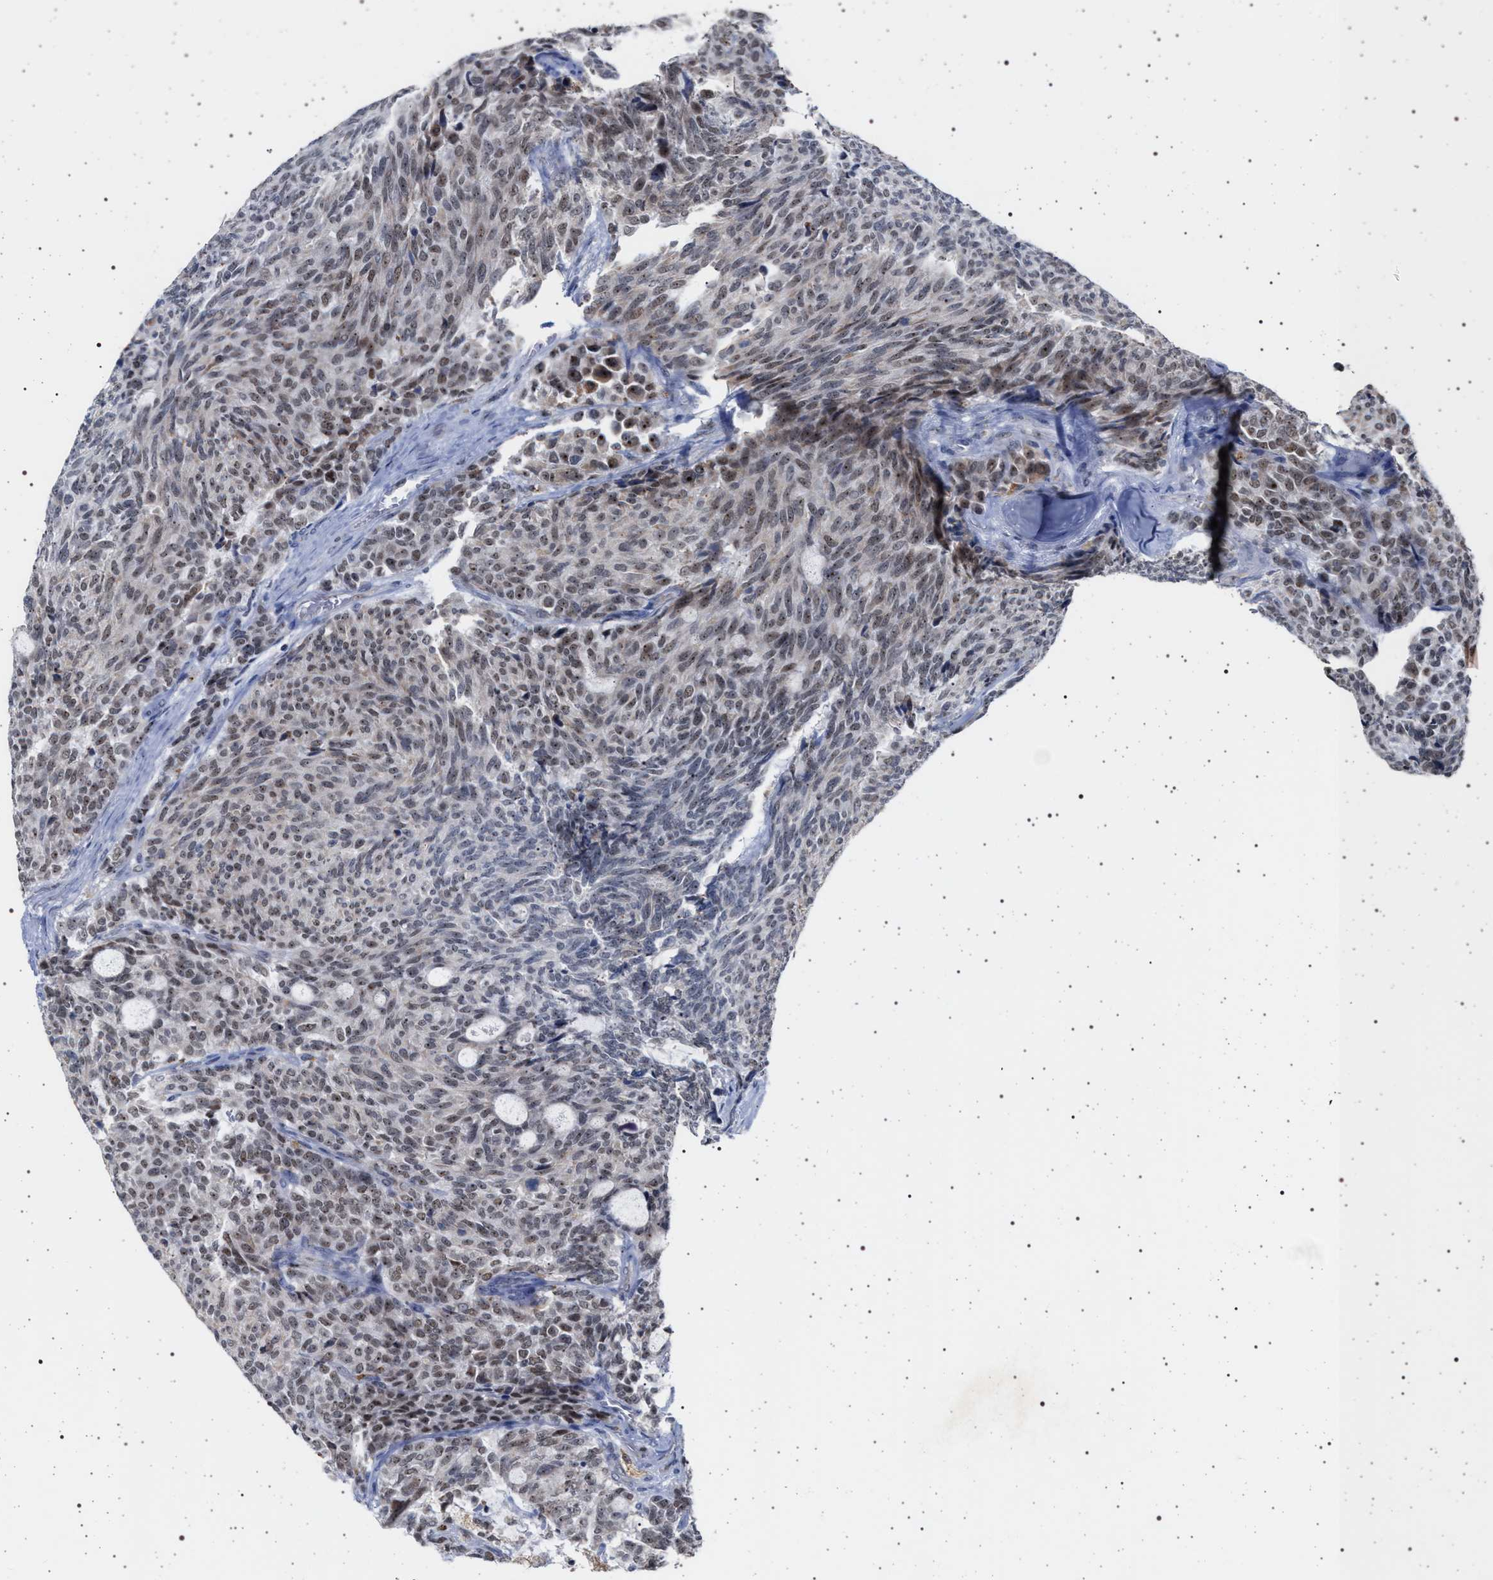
{"staining": {"intensity": "moderate", "quantity": ">75%", "location": "nuclear"}, "tissue": "carcinoid", "cell_type": "Tumor cells", "image_type": "cancer", "snomed": [{"axis": "morphology", "description": "Carcinoid, malignant, NOS"}, {"axis": "topography", "description": "Pancreas"}], "caption": "A high-resolution histopathology image shows immunohistochemistry staining of carcinoid (malignant), which shows moderate nuclear staining in approximately >75% of tumor cells. Nuclei are stained in blue.", "gene": "ELAC2", "patient": {"sex": "female", "age": 54}}